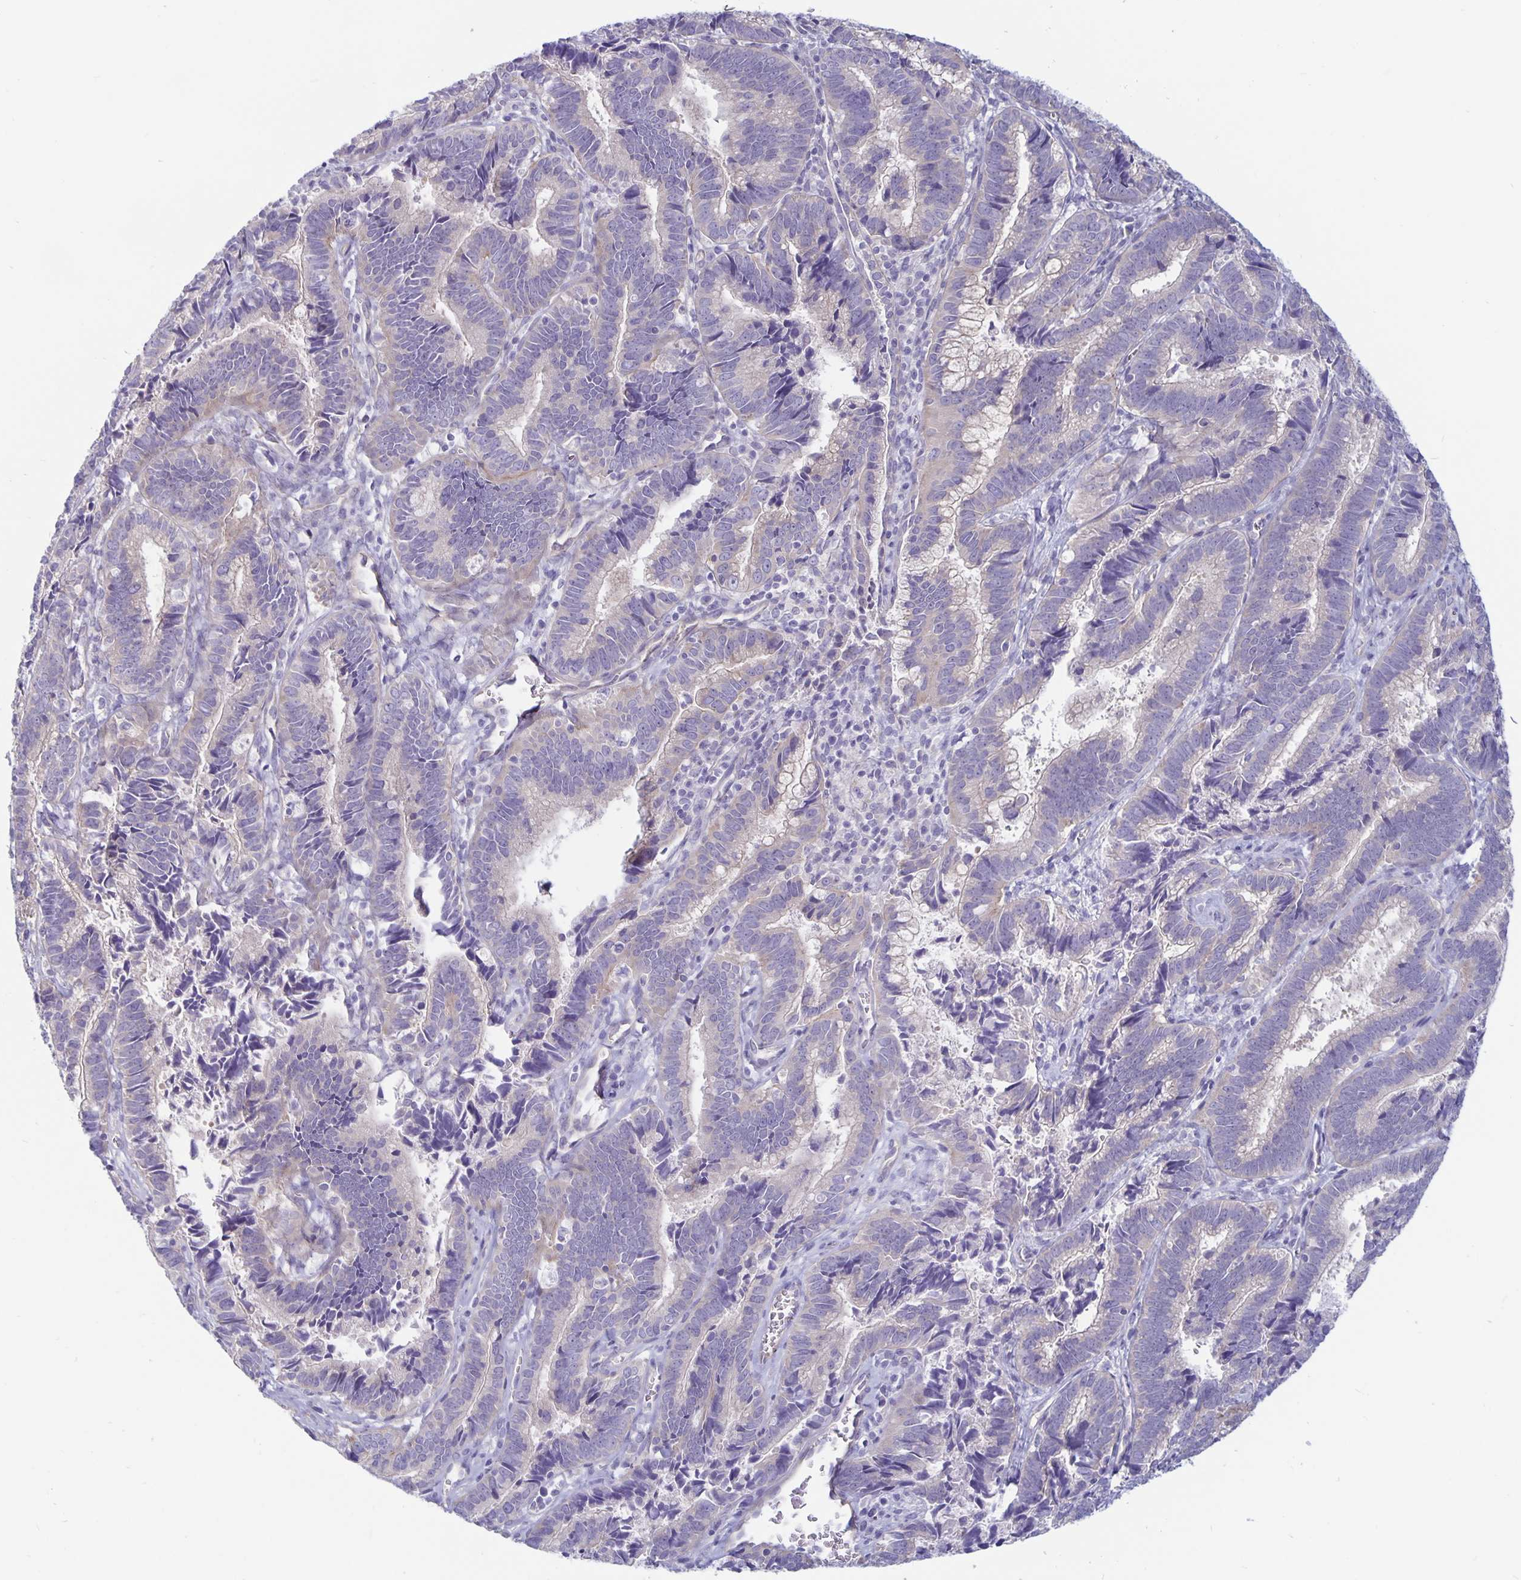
{"staining": {"intensity": "weak", "quantity": "<25%", "location": "cytoplasmic/membranous"}, "tissue": "cervical cancer", "cell_type": "Tumor cells", "image_type": "cancer", "snomed": [{"axis": "morphology", "description": "Adenocarcinoma, NOS"}, {"axis": "topography", "description": "Cervix"}], "caption": "This is an immunohistochemistry image of human adenocarcinoma (cervical). There is no positivity in tumor cells.", "gene": "PLCB3", "patient": {"sex": "female", "age": 61}}